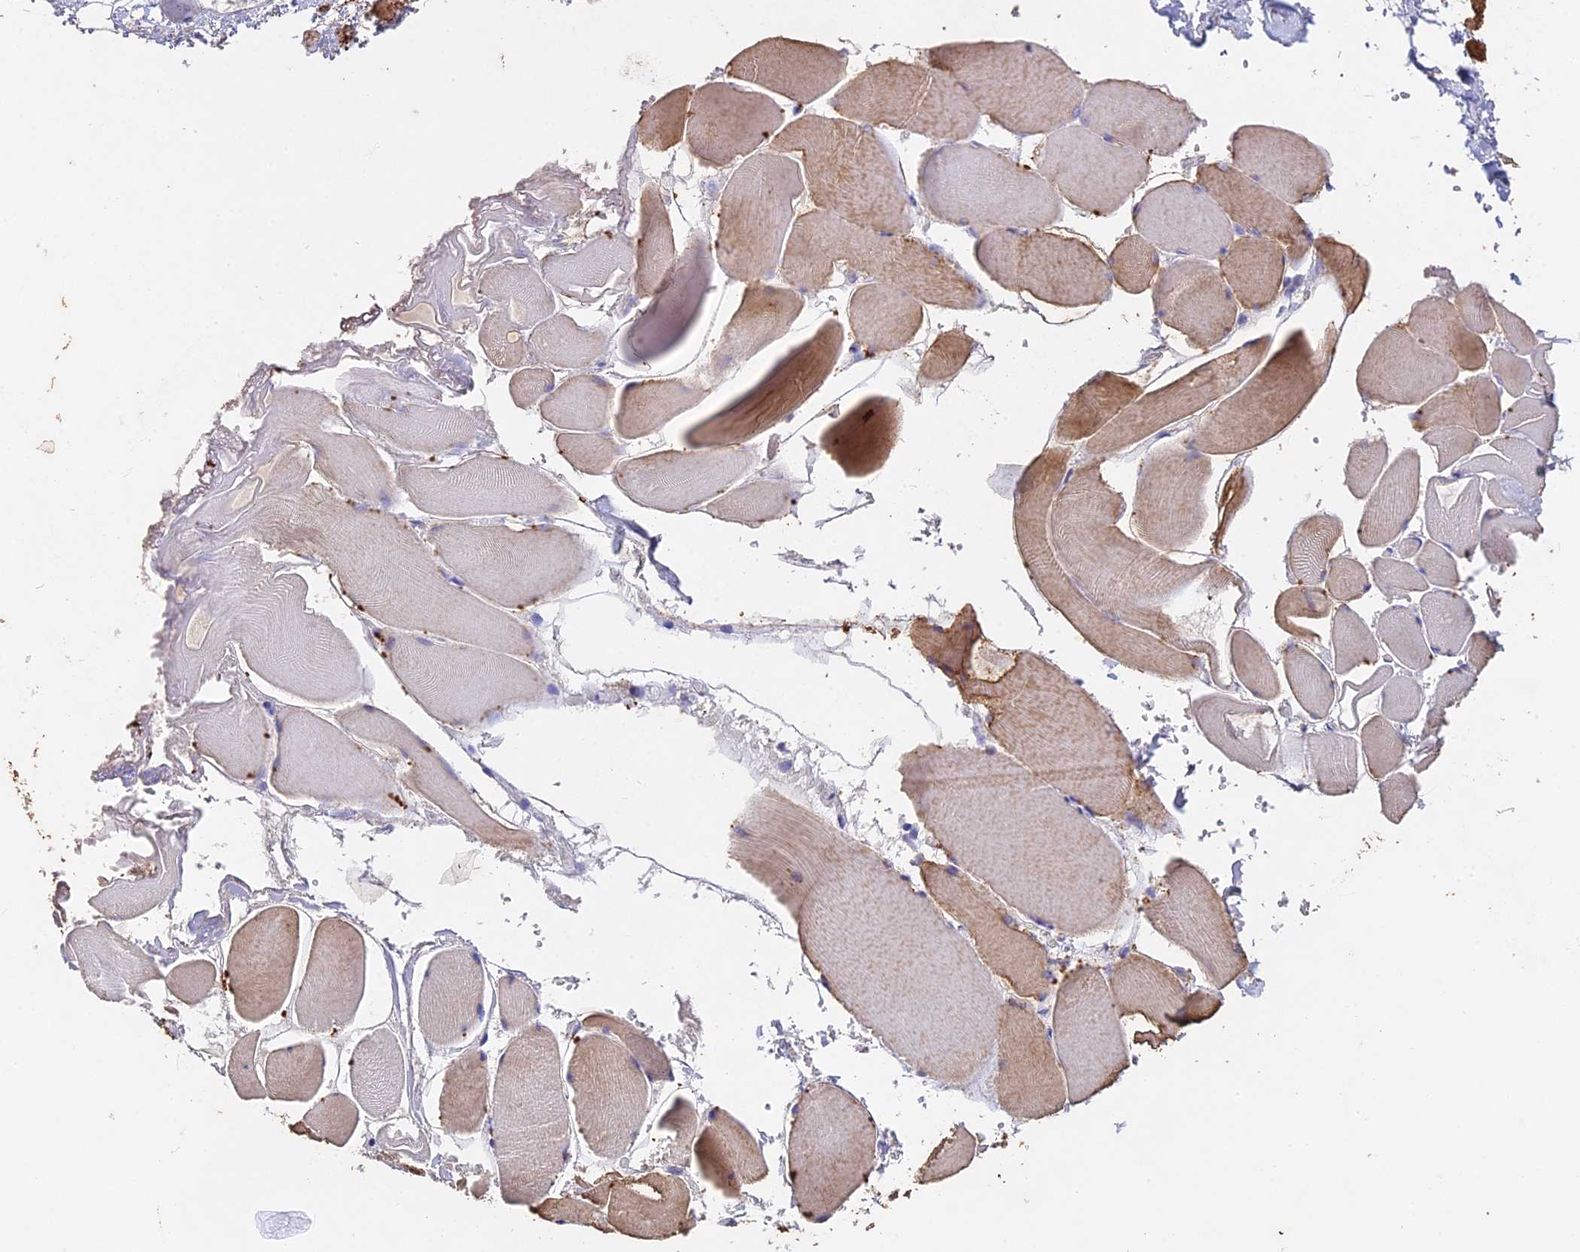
{"staining": {"intensity": "moderate", "quantity": "25%-75%", "location": "cytoplasmic/membranous"}, "tissue": "skeletal muscle", "cell_type": "Myocytes", "image_type": "normal", "snomed": [{"axis": "morphology", "description": "Normal tissue, NOS"}, {"axis": "morphology", "description": "Basal cell carcinoma"}, {"axis": "topography", "description": "Skeletal muscle"}], "caption": "This histopathology image demonstrates immunohistochemistry (IHC) staining of benign skeletal muscle, with medium moderate cytoplasmic/membranous positivity in about 25%-75% of myocytes.", "gene": "SLC26A4", "patient": {"sex": "female", "age": 64}}